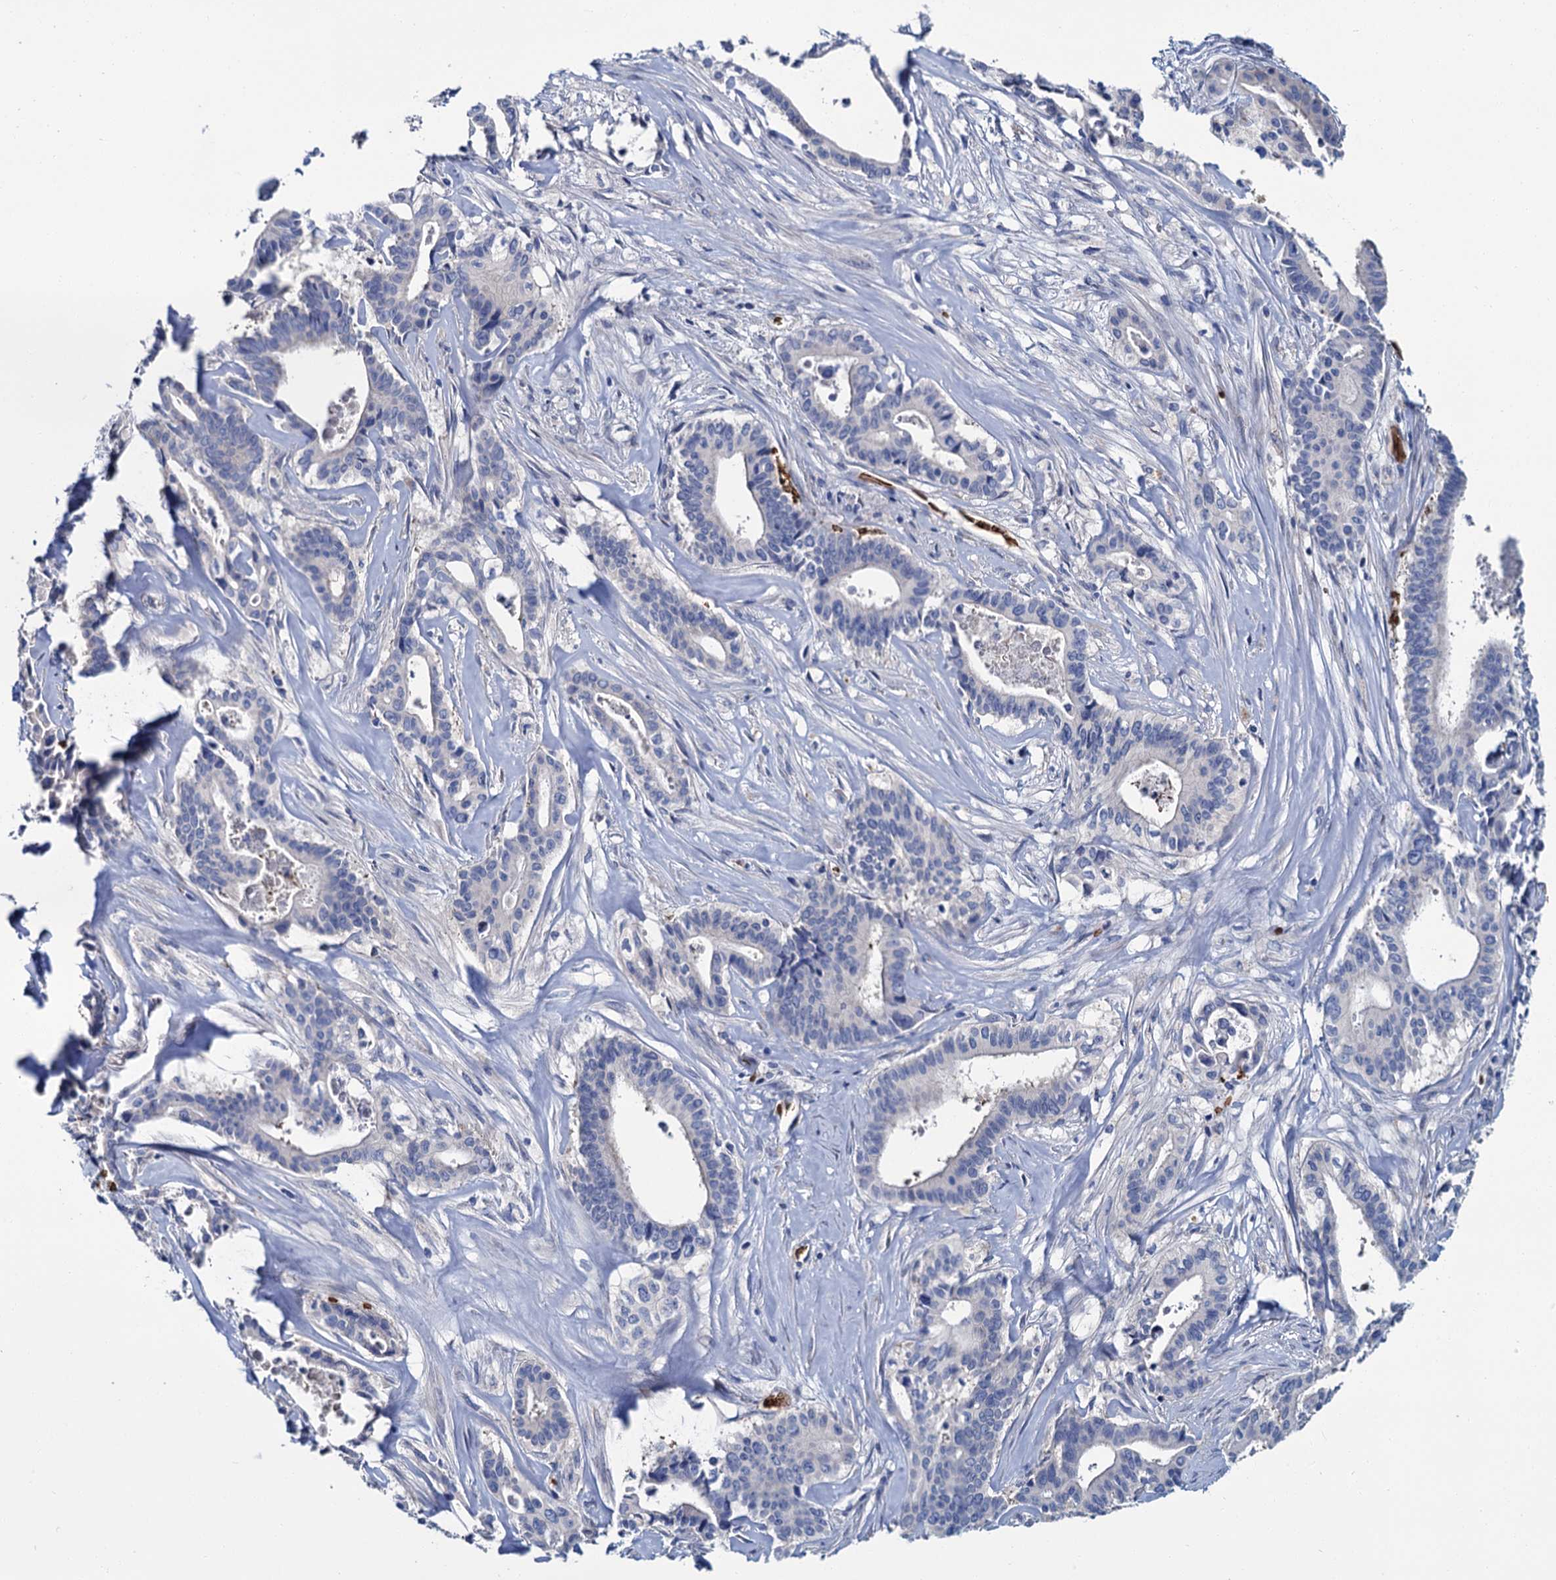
{"staining": {"intensity": "negative", "quantity": "none", "location": "none"}, "tissue": "pancreatic cancer", "cell_type": "Tumor cells", "image_type": "cancer", "snomed": [{"axis": "morphology", "description": "Adenocarcinoma, NOS"}, {"axis": "topography", "description": "Pancreas"}], "caption": "Adenocarcinoma (pancreatic) was stained to show a protein in brown. There is no significant staining in tumor cells.", "gene": "ATG2A", "patient": {"sex": "female", "age": 77}}